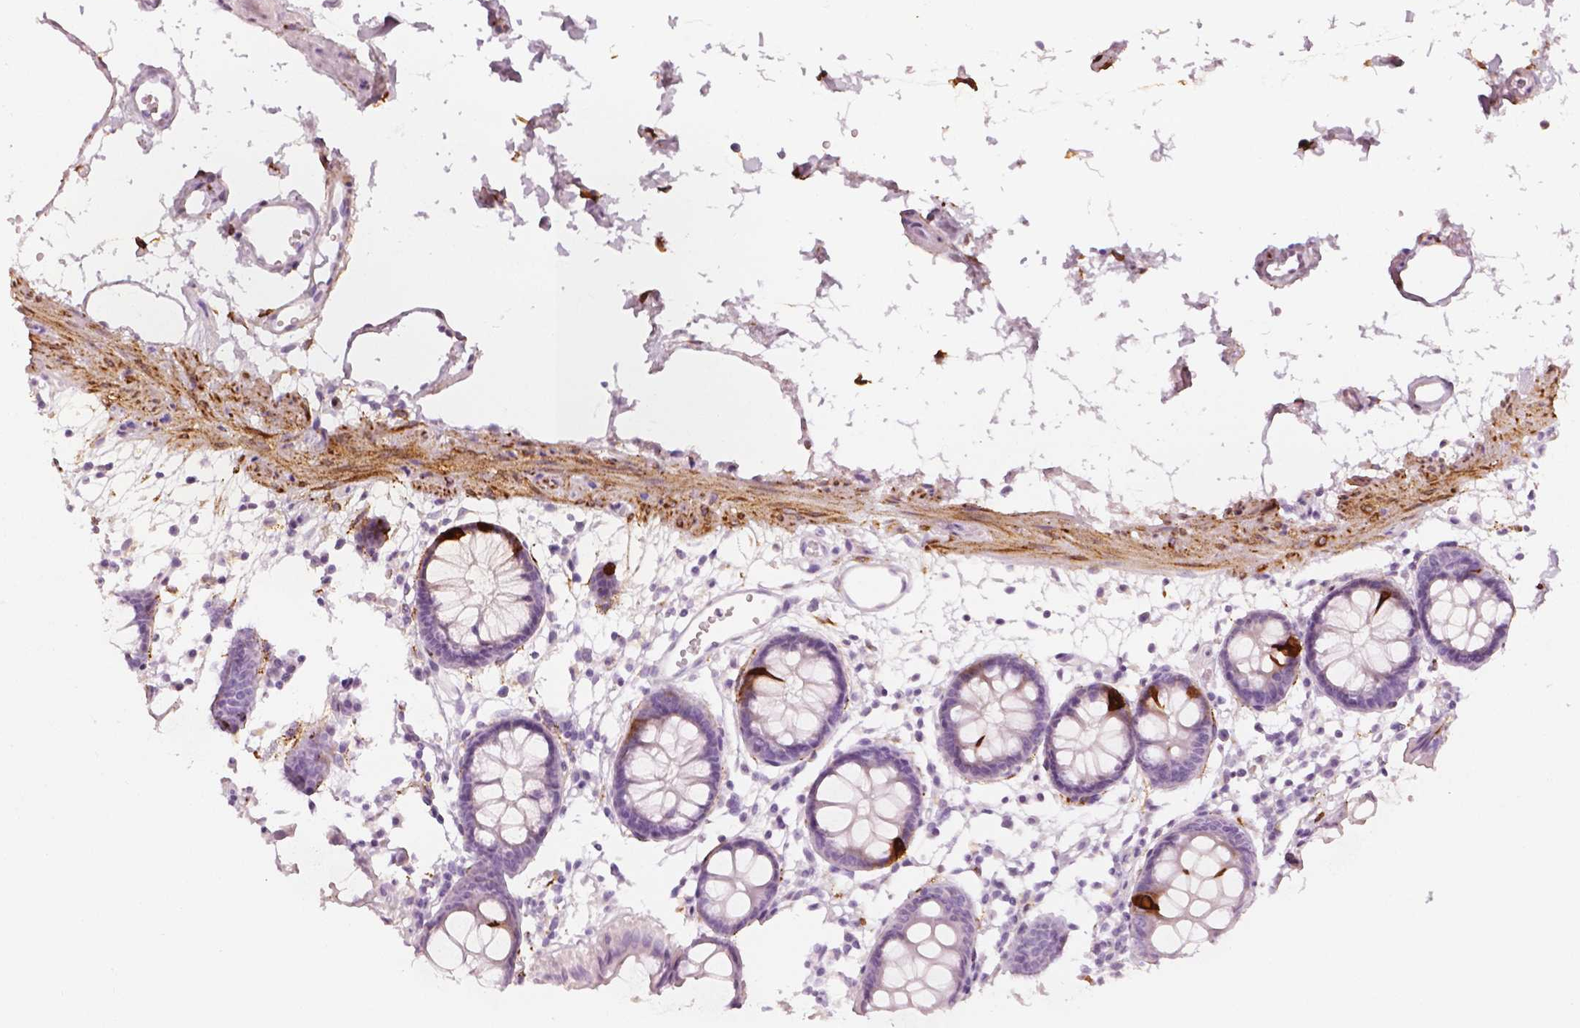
{"staining": {"intensity": "negative", "quantity": "none", "location": "none"}, "tissue": "colon", "cell_type": "Endothelial cells", "image_type": "normal", "snomed": [{"axis": "morphology", "description": "Normal tissue, NOS"}, {"axis": "topography", "description": "Colon"}], "caption": "Endothelial cells show no significant staining in benign colon. The staining was performed using DAB (3,3'-diaminobenzidine) to visualize the protein expression in brown, while the nuclei were stained in blue with hematoxylin (Magnification: 20x).", "gene": "CES1", "patient": {"sex": "female", "age": 84}}